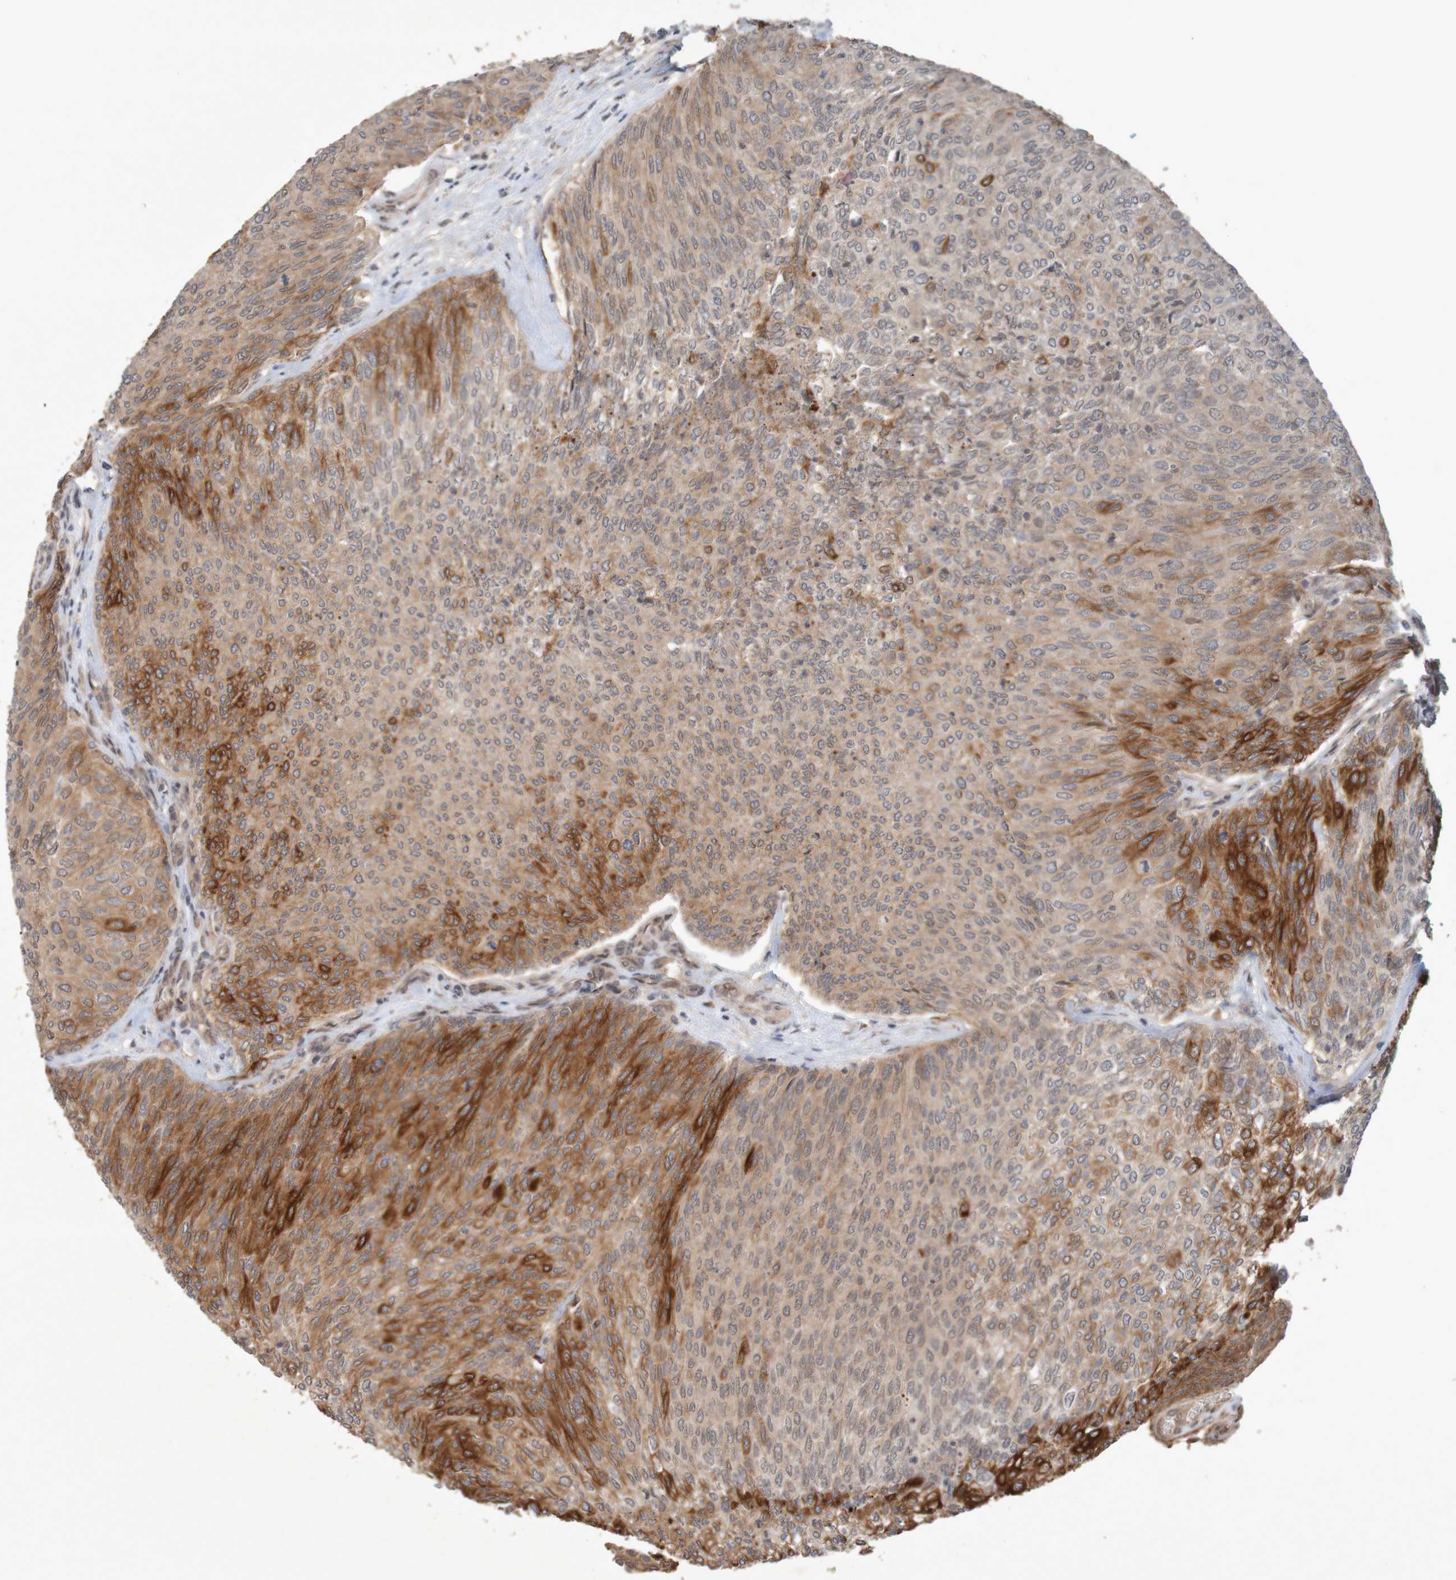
{"staining": {"intensity": "strong", "quantity": "<25%", "location": "cytoplasmic/membranous"}, "tissue": "urothelial cancer", "cell_type": "Tumor cells", "image_type": "cancer", "snomed": [{"axis": "morphology", "description": "Urothelial carcinoma, Low grade"}, {"axis": "topography", "description": "Urinary bladder"}], "caption": "The histopathology image reveals a brown stain indicating the presence of a protein in the cytoplasmic/membranous of tumor cells in urothelial carcinoma (low-grade). Using DAB (3,3'-diaminobenzidine) (brown) and hematoxylin (blue) stains, captured at high magnification using brightfield microscopy.", "gene": "ARHGEF11", "patient": {"sex": "female", "age": 79}}